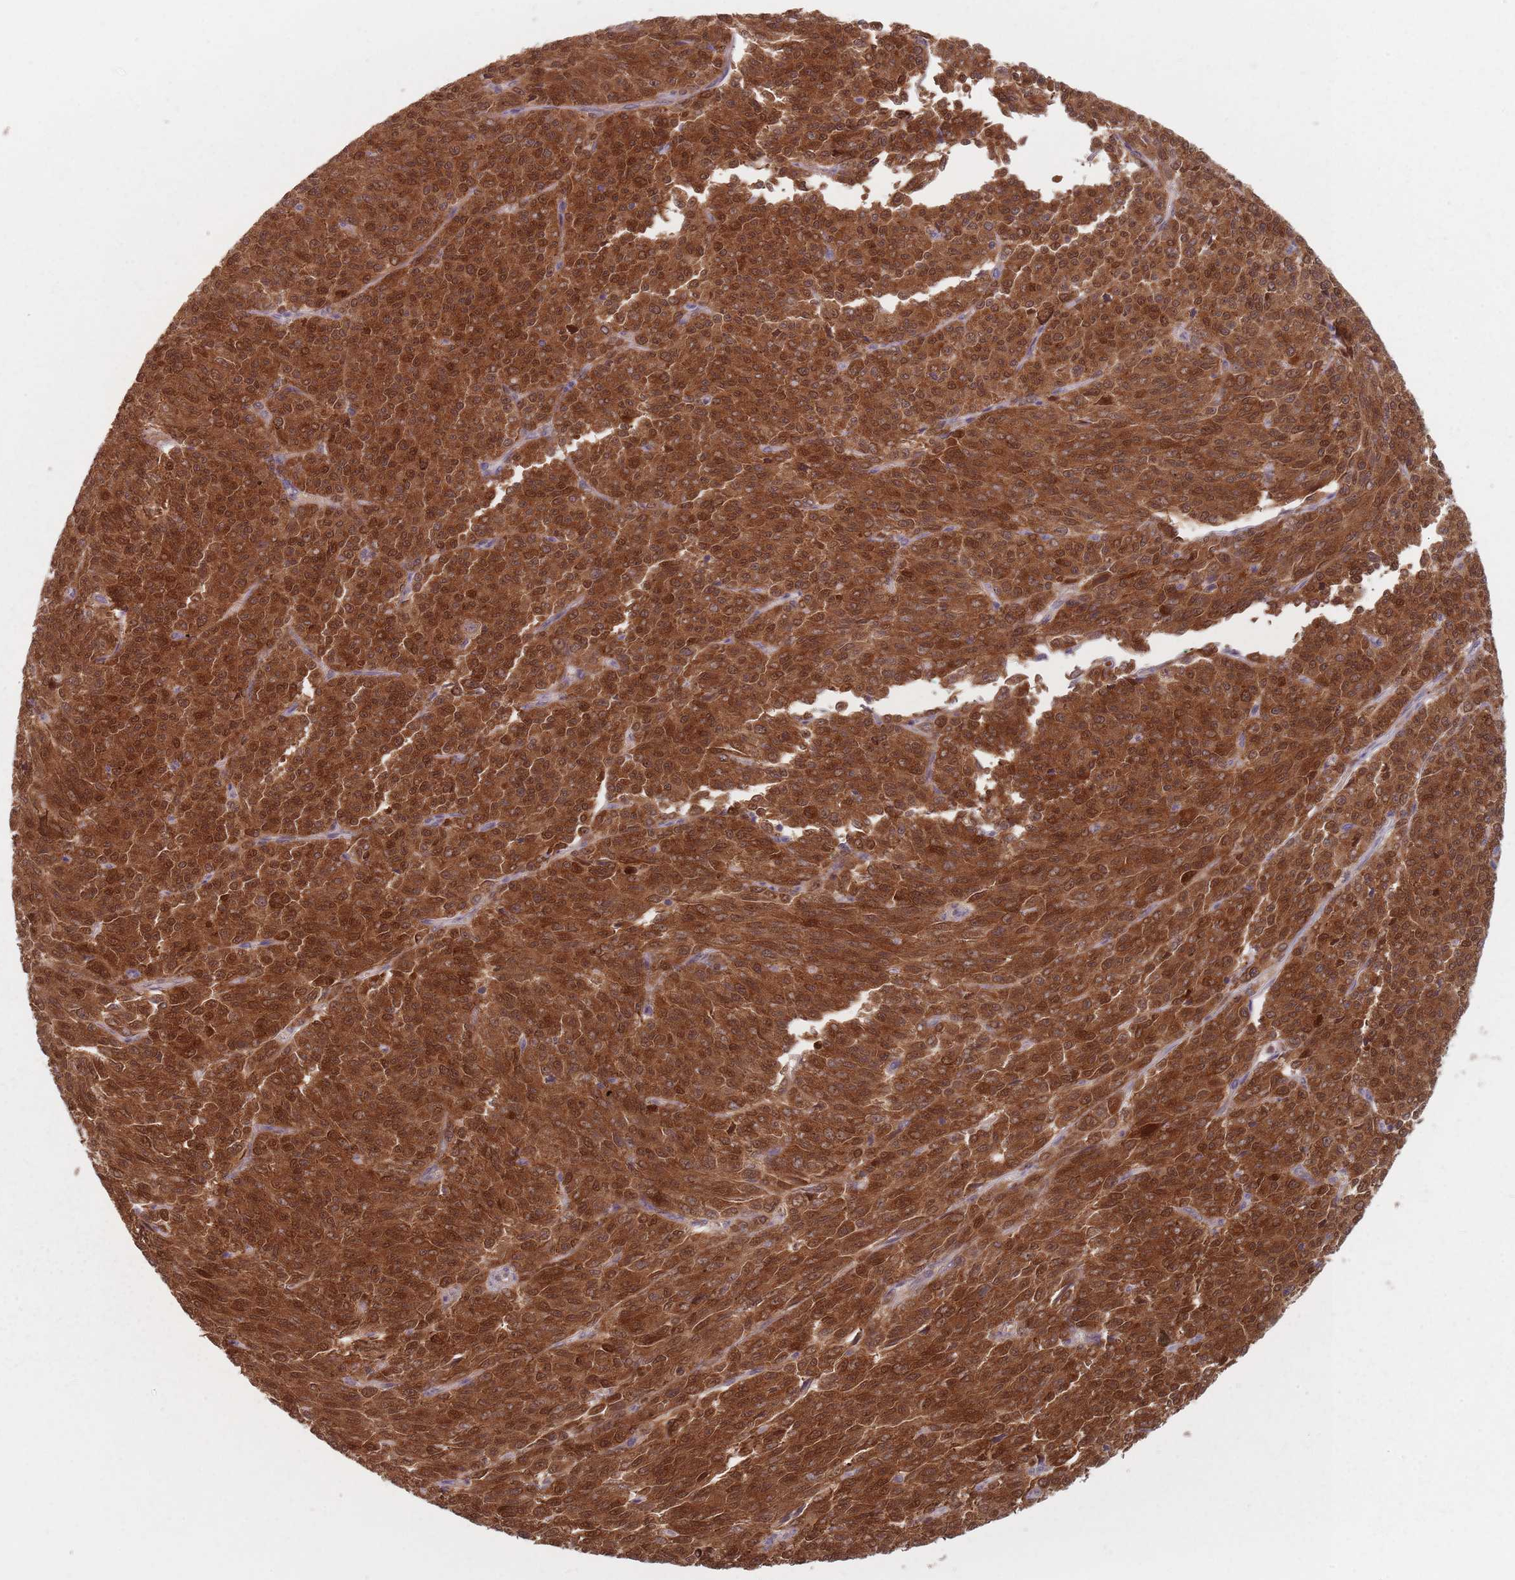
{"staining": {"intensity": "strong", "quantity": ">75%", "location": "cytoplasmic/membranous,nuclear"}, "tissue": "melanoma", "cell_type": "Tumor cells", "image_type": "cancer", "snomed": [{"axis": "morphology", "description": "Malignant melanoma, NOS"}, {"axis": "topography", "description": "Skin"}], "caption": "Malignant melanoma stained for a protein (brown) shows strong cytoplasmic/membranous and nuclear positive expression in approximately >75% of tumor cells.", "gene": "NAXE", "patient": {"sex": "female", "age": 52}}